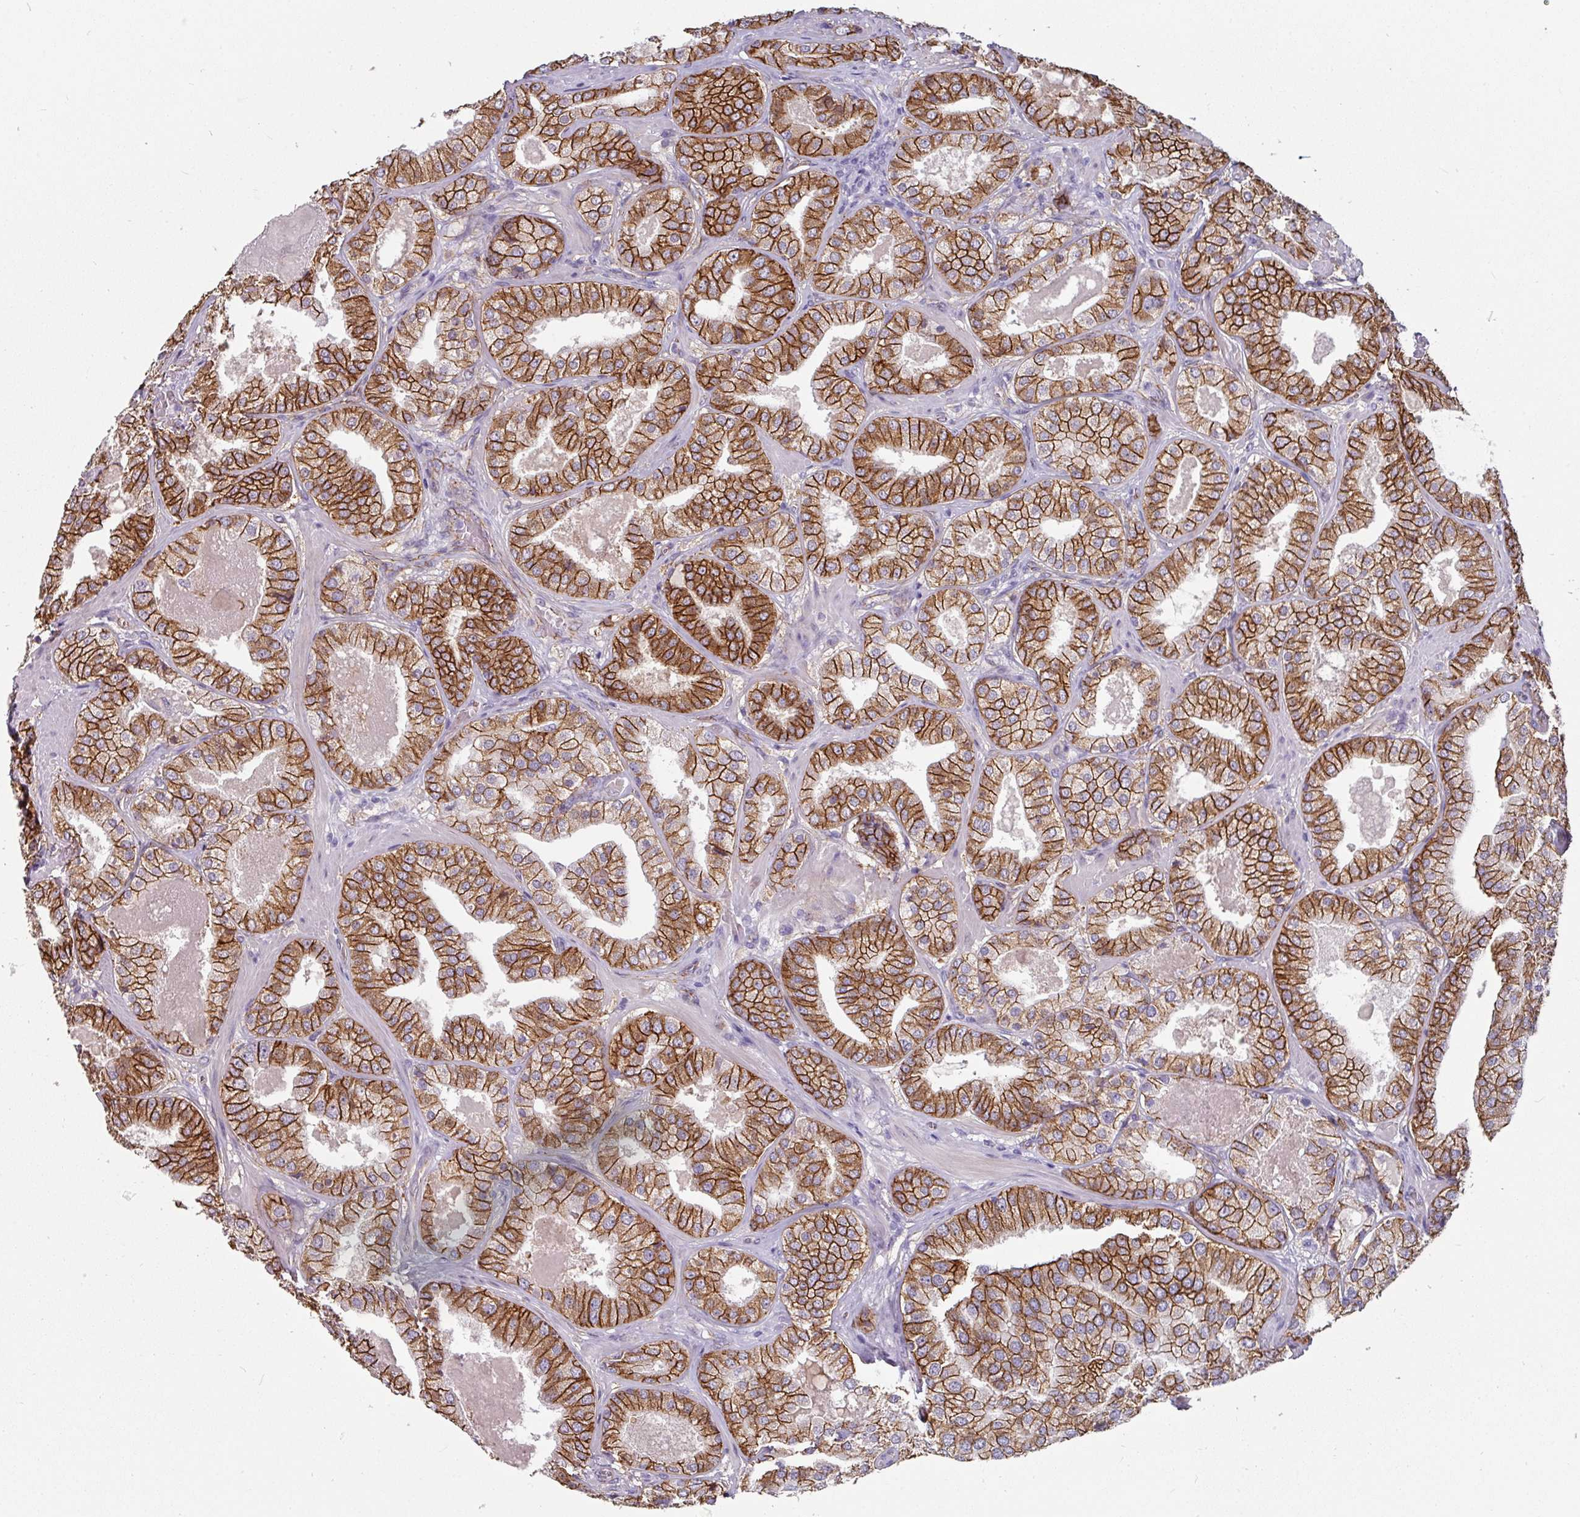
{"staining": {"intensity": "moderate", "quantity": ">75%", "location": "cytoplasmic/membranous"}, "tissue": "prostate cancer", "cell_type": "Tumor cells", "image_type": "cancer", "snomed": [{"axis": "morphology", "description": "Adenocarcinoma, High grade"}, {"axis": "topography", "description": "Prostate"}], "caption": "The immunohistochemical stain labels moderate cytoplasmic/membranous expression in tumor cells of prostate cancer (adenocarcinoma (high-grade)) tissue.", "gene": "JUP", "patient": {"sex": "male", "age": 63}}